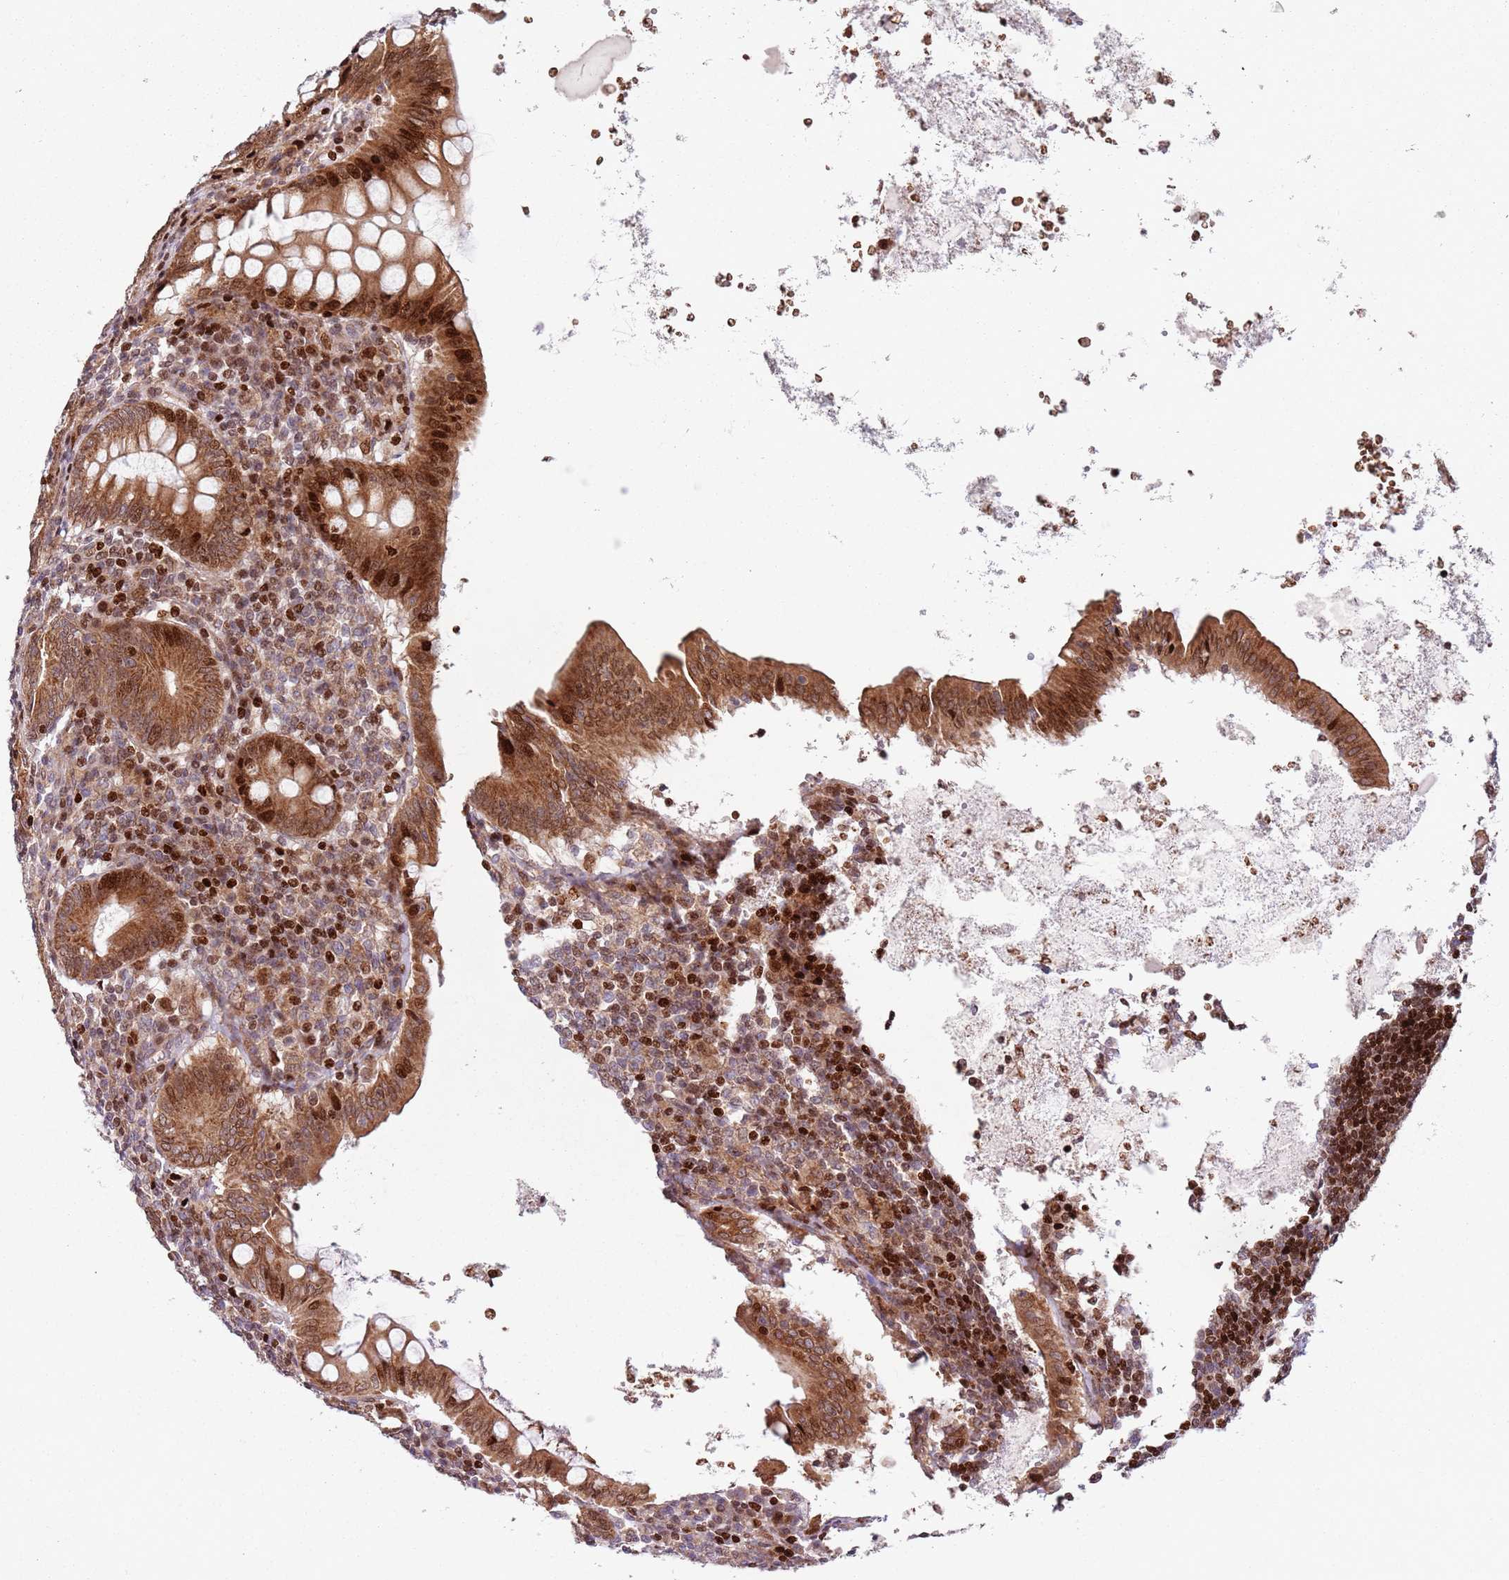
{"staining": {"intensity": "strong", "quantity": ">75%", "location": "cytoplasmic/membranous,nuclear"}, "tissue": "appendix", "cell_type": "Glandular cells", "image_type": "normal", "snomed": [{"axis": "morphology", "description": "Normal tissue, NOS"}, {"axis": "topography", "description": "Appendix"}], "caption": "Immunohistochemical staining of normal human appendix reveals strong cytoplasmic/membranous,nuclear protein staining in about >75% of glandular cells.", "gene": "HNRNPLL", "patient": {"sex": "female", "age": 54}}